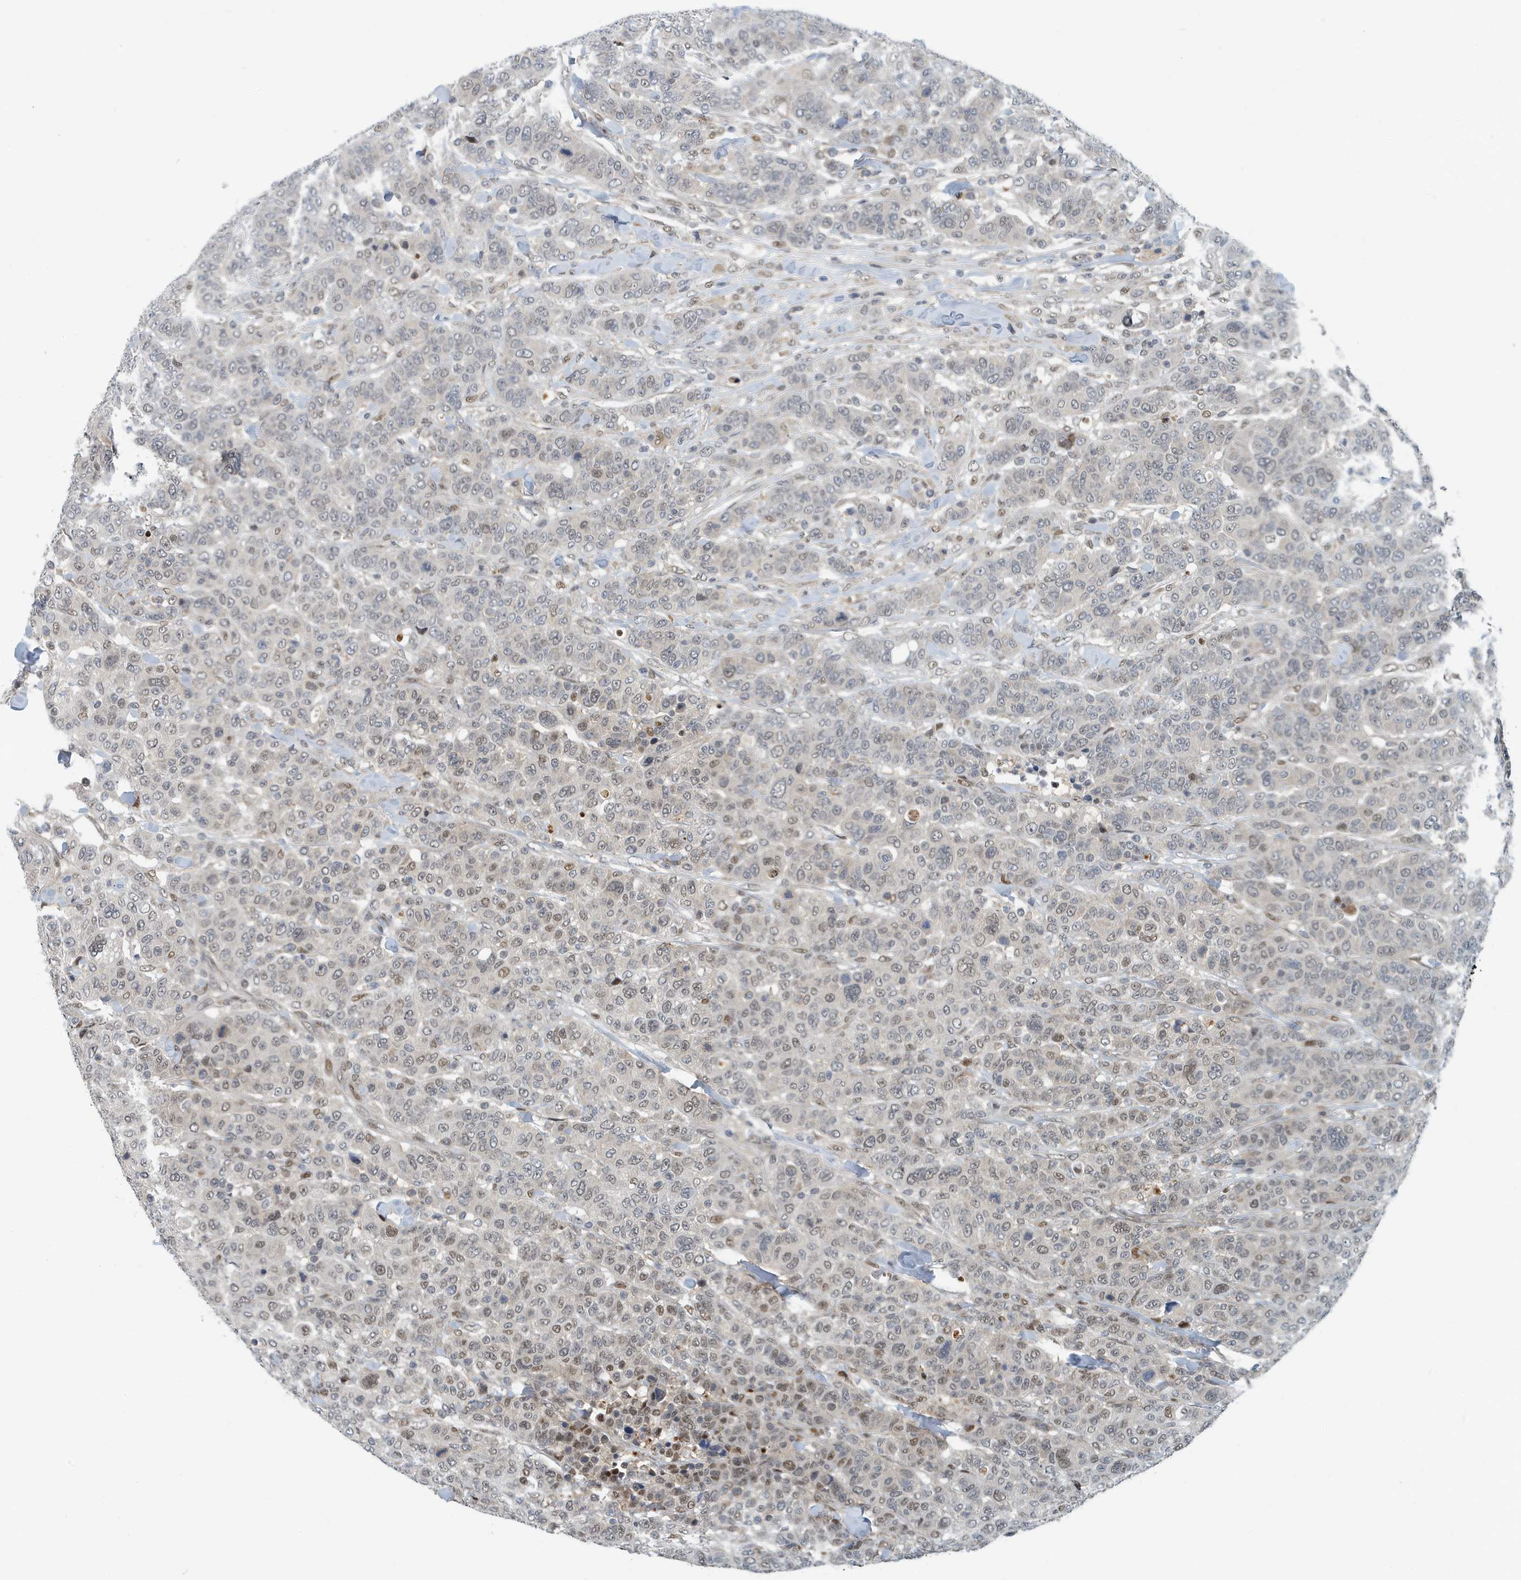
{"staining": {"intensity": "moderate", "quantity": "25%-75%", "location": "cytoplasmic/membranous,nuclear"}, "tissue": "breast cancer", "cell_type": "Tumor cells", "image_type": "cancer", "snomed": [{"axis": "morphology", "description": "Duct carcinoma"}, {"axis": "topography", "description": "Breast"}], "caption": "Protein staining of breast infiltrating ductal carcinoma tissue reveals moderate cytoplasmic/membranous and nuclear staining in about 25%-75% of tumor cells. (Brightfield microscopy of DAB IHC at high magnification).", "gene": "KIF15", "patient": {"sex": "female", "age": 37}}